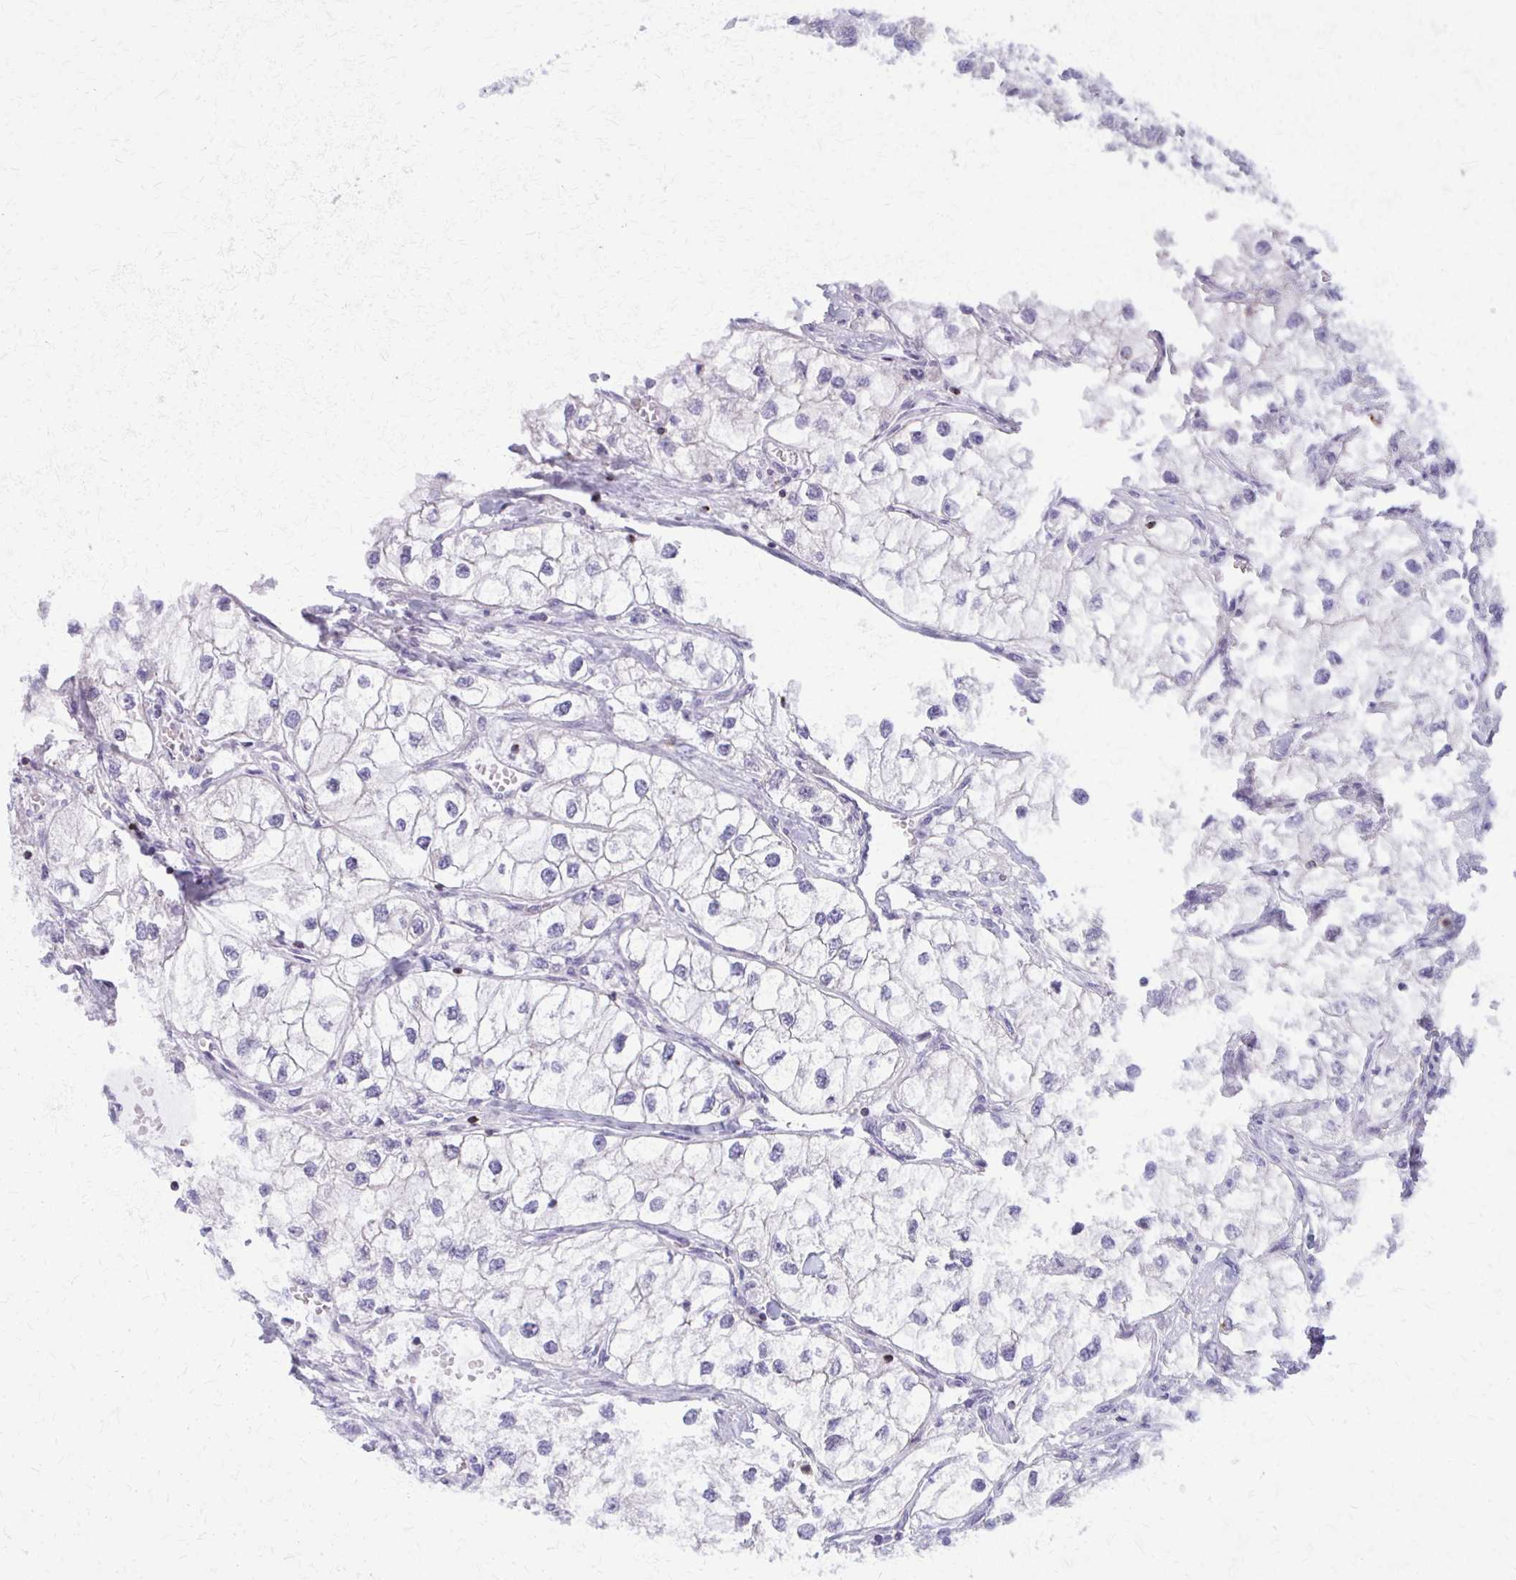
{"staining": {"intensity": "negative", "quantity": "none", "location": "none"}, "tissue": "renal cancer", "cell_type": "Tumor cells", "image_type": "cancer", "snomed": [{"axis": "morphology", "description": "Adenocarcinoma, NOS"}, {"axis": "topography", "description": "Kidney"}], "caption": "Immunohistochemical staining of human renal cancer demonstrates no significant positivity in tumor cells.", "gene": "PEDS1", "patient": {"sex": "male", "age": 59}}